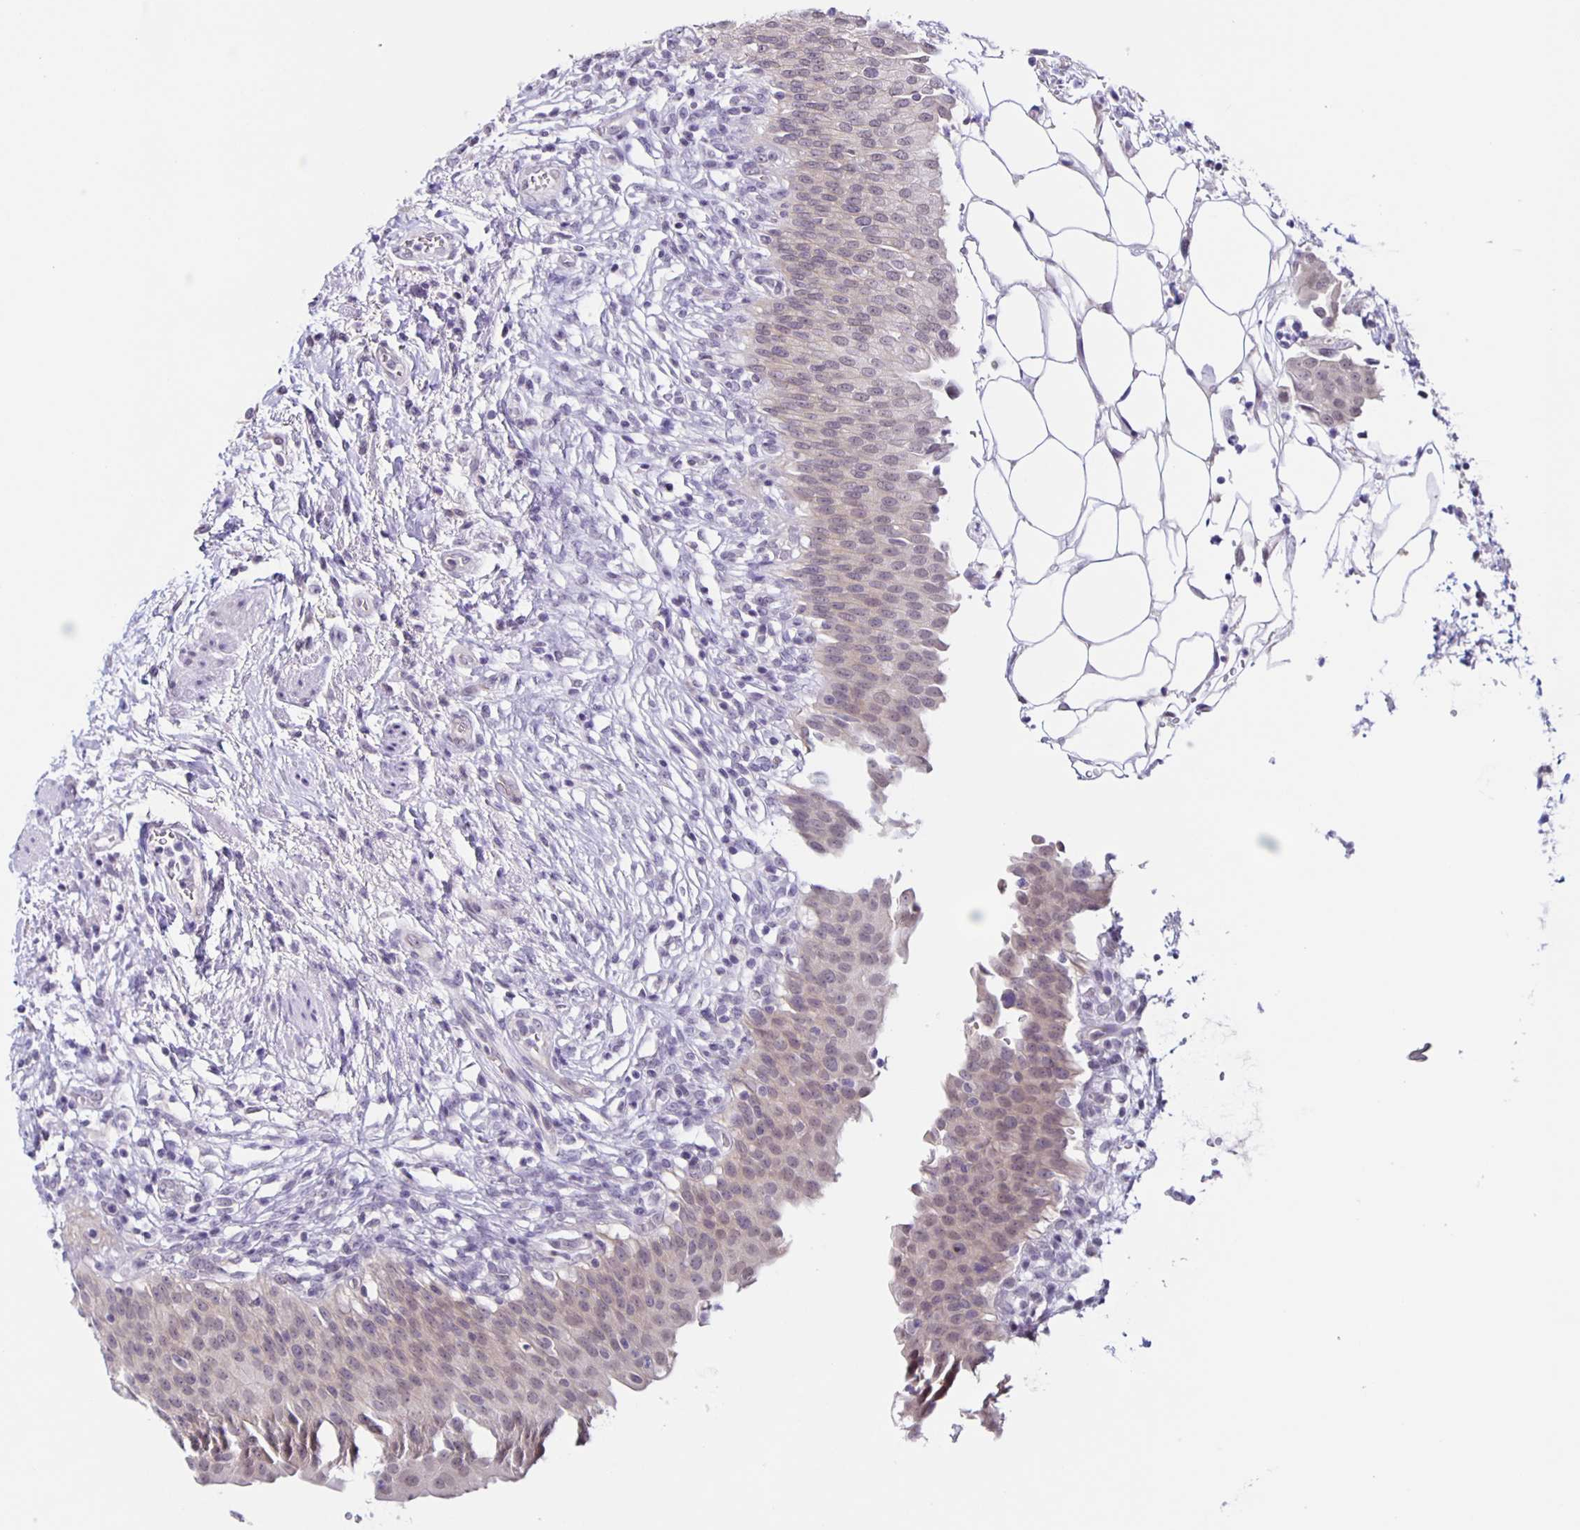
{"staining": {"intensity": "negative", "quantity": "none", "location": "none"}, "tissue": "urinary bladder", "cell_type": "Urothelial cells", "image_type": "normal", "snomed": [{"axis": "morphology", "description": "Normal tissue, NOS"}, {"axis": "topography", "description": "Urinary bladder"}, {"axis": "topography", "description": "Peripheral nerve tissue"}], "caption": "IHC of benign human urinary bladder exhibits no positivity in urothelial cells.", "gene": "SLC12A3", "patient": {"sex": "female", "age": 60}}